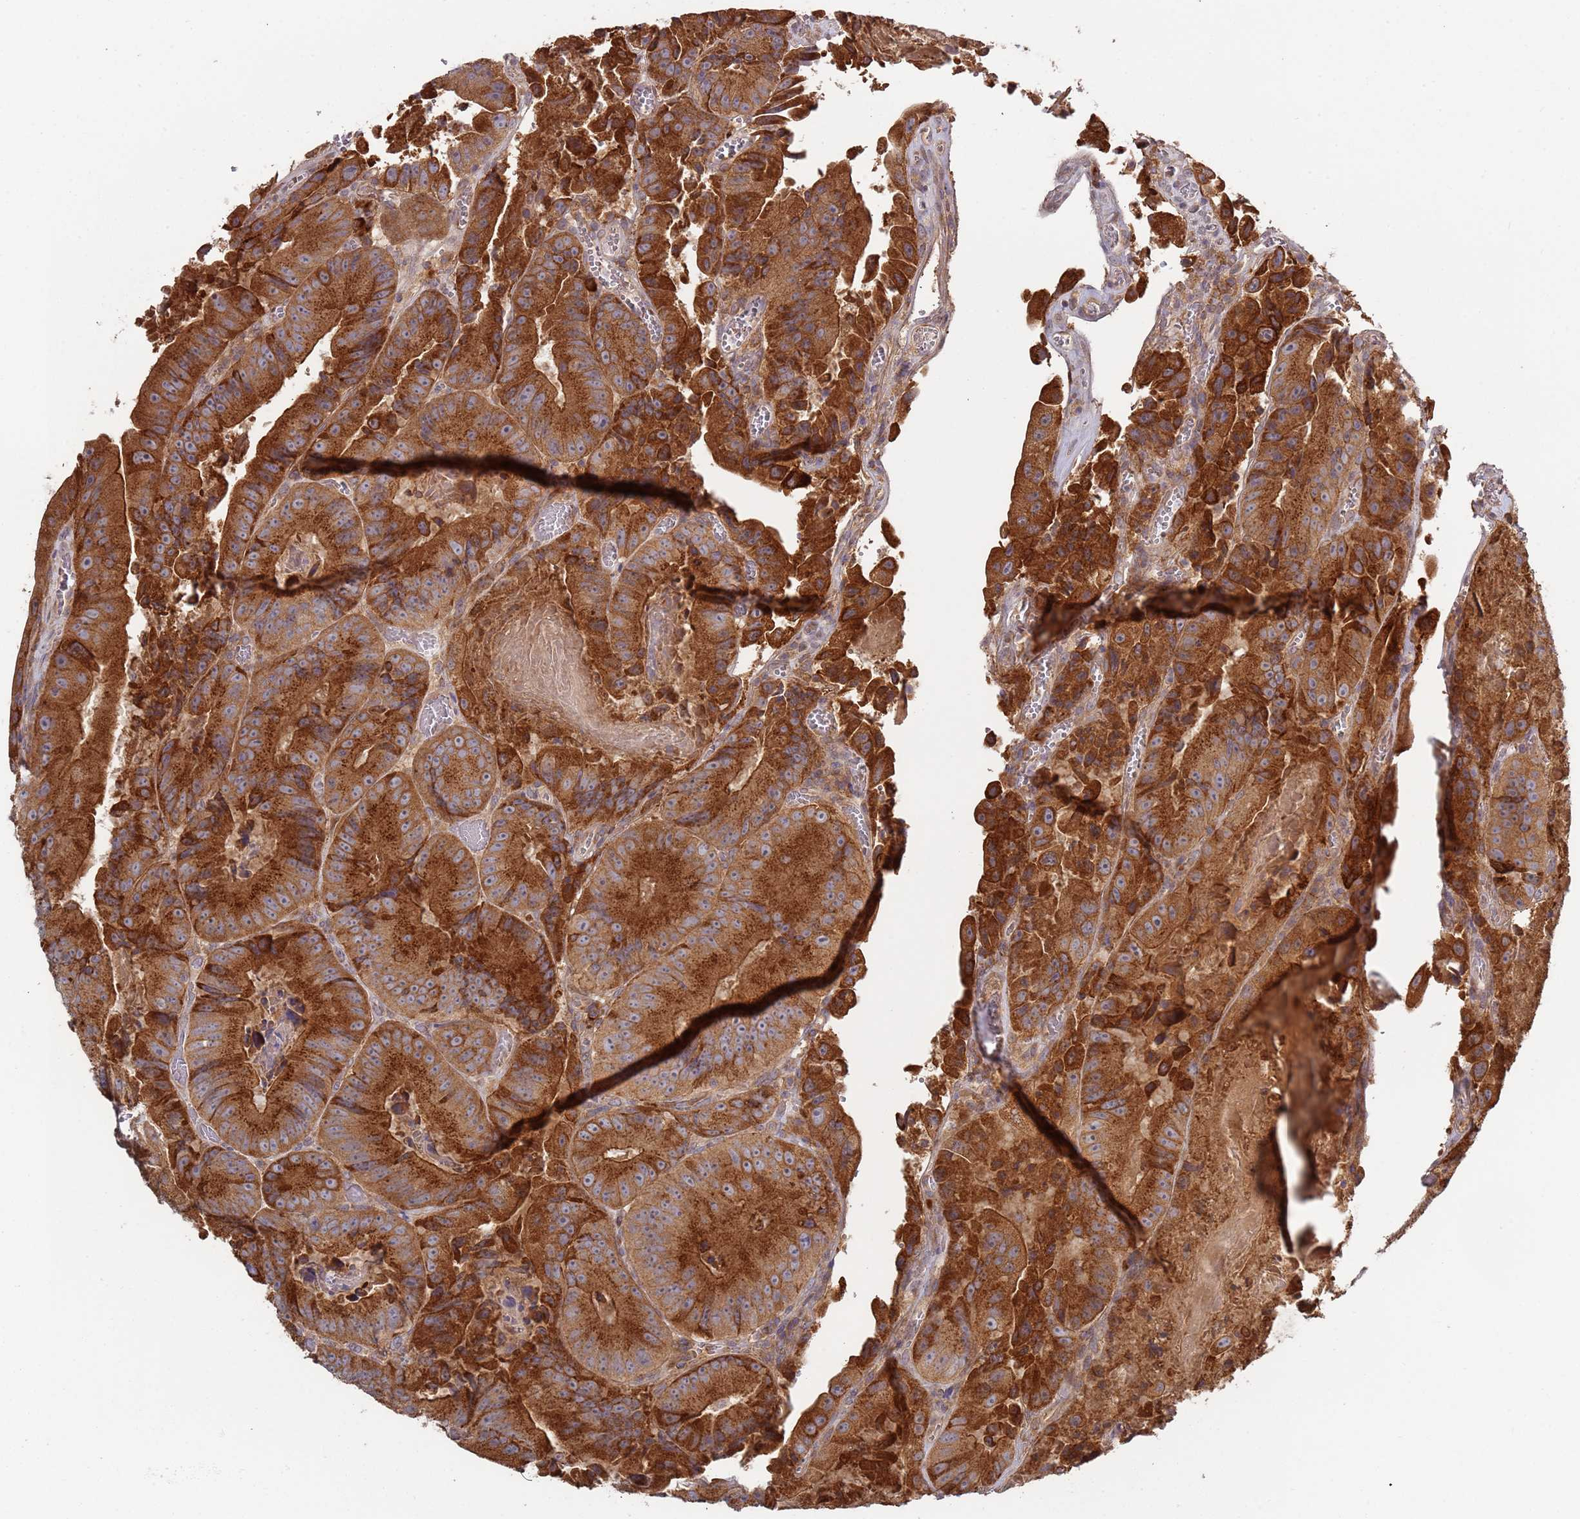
{"staining": {"intensity": "strong", "quantity": ">75%", "location": "cytoplasmic/membranous"}, "tissue": "colorectal cancer", "cell_type": "Tumor cells", "image_type": "cancer", "snomed": [{"axis": "morphology", "description": "Adenocarcinoma, NOS"}, {"axis": "topography", "description": "Colon"}], "caption": "Strong cytoplasmic/membranous expression is present in approximately >75% of tumor cells in colorectal cancer (adenocarcinoma). (Stains: DAB in brown, nuclei in blue, Microscopy: brightfield microscopy at high magnification).", "gene": "OR5A2", "patient": {"sex": "female", "age": 86}}